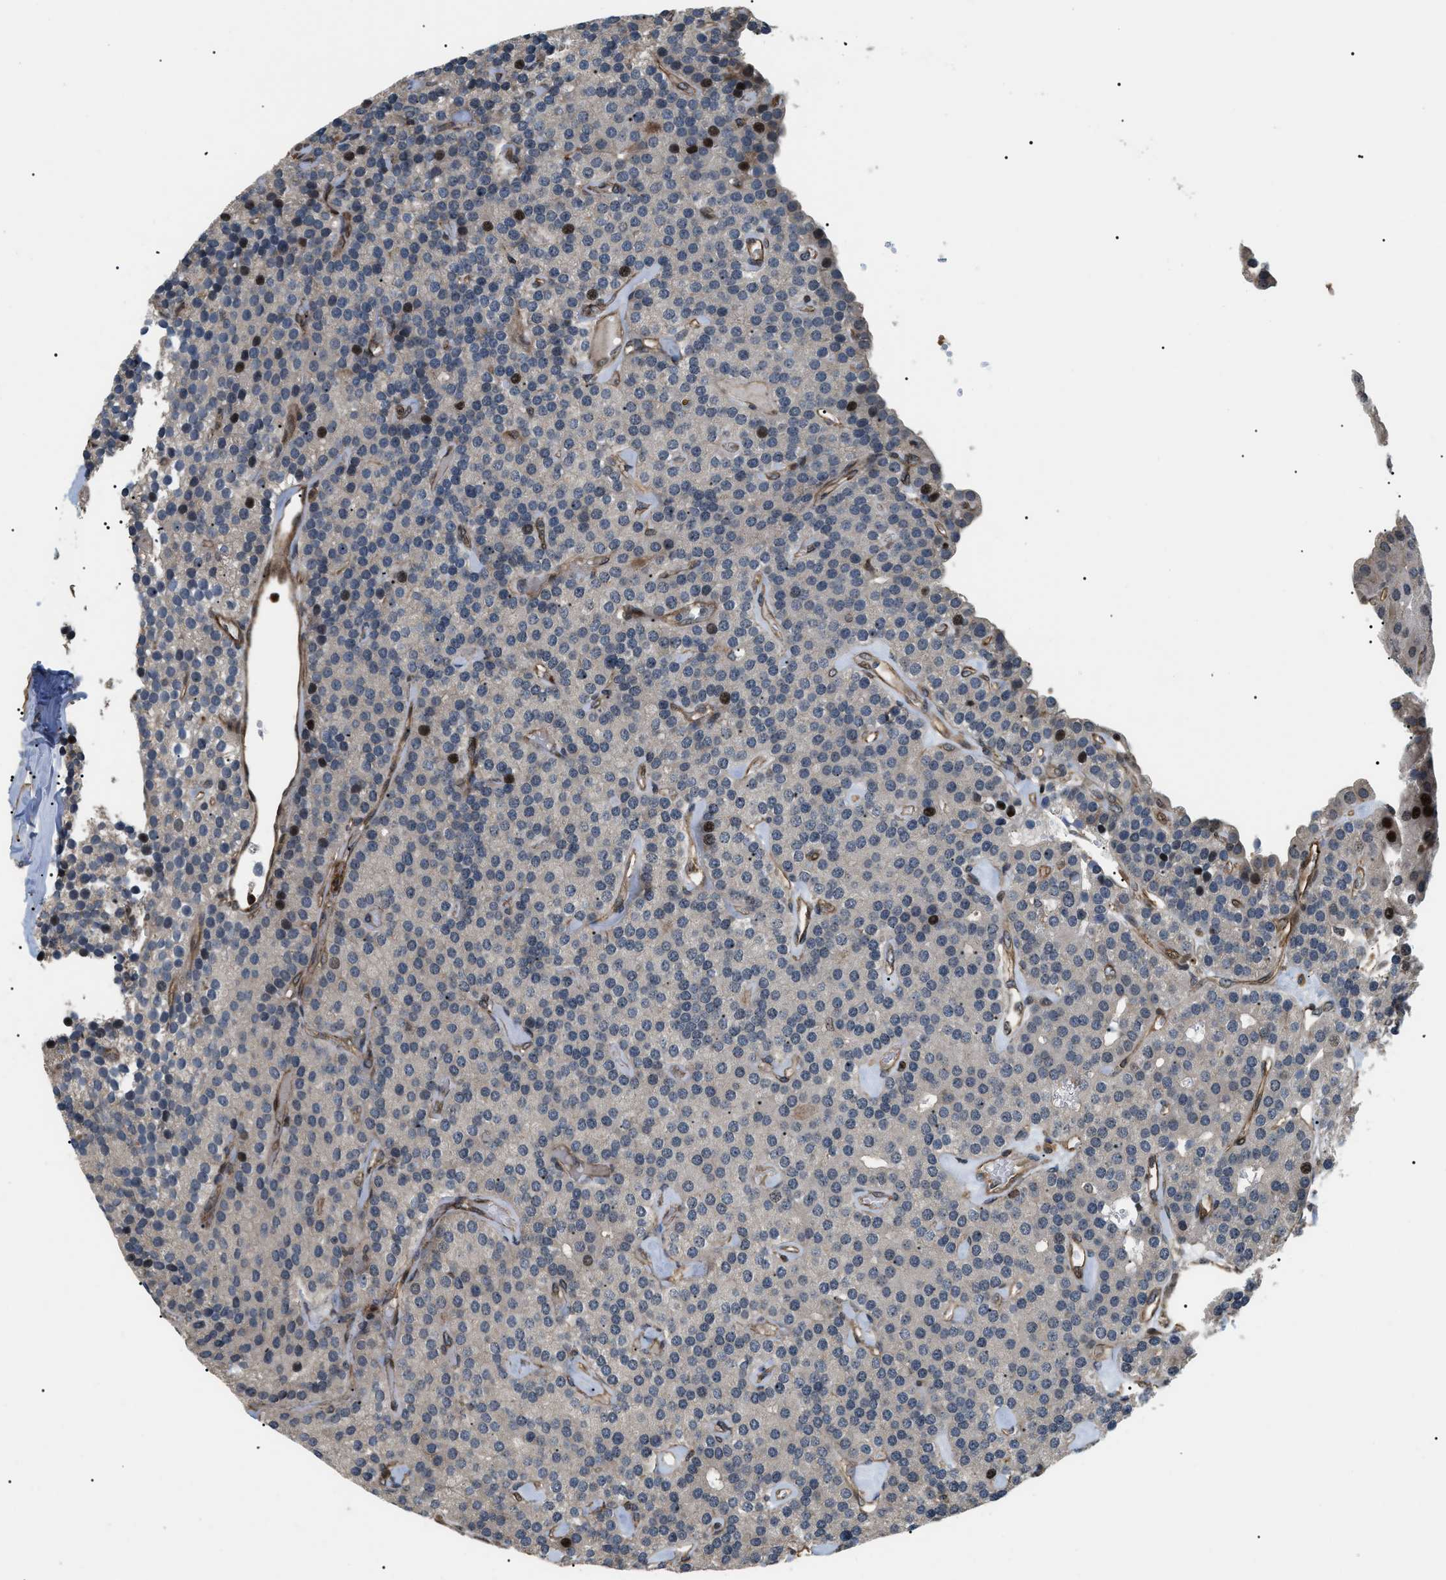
{"staining": {"intensity": "strong", "quantity": "25%-75%", "location": "cytoplasmic/membranous,nuclear"}, "tissue": "parathyroid gland", "cell_type": "Glandular cells", "image_type": "normal", "snomed": [{"axis": "morphology", "description": "Normal tissue, NOS"}, {"axis": "morphology", "description": "Adenoma, NOS"}, {"axis": "topography", "description": "Parathyroid gland"}], "caption": "Immunohistochemical staining of benign human parathyroid gland exhibits strong cytoplasmic/membranous,nuclear protein expression in about 25%-75% of glandular cells.", "gene": "LTA4H", "patient": {"sex": "female", "age": 86}}